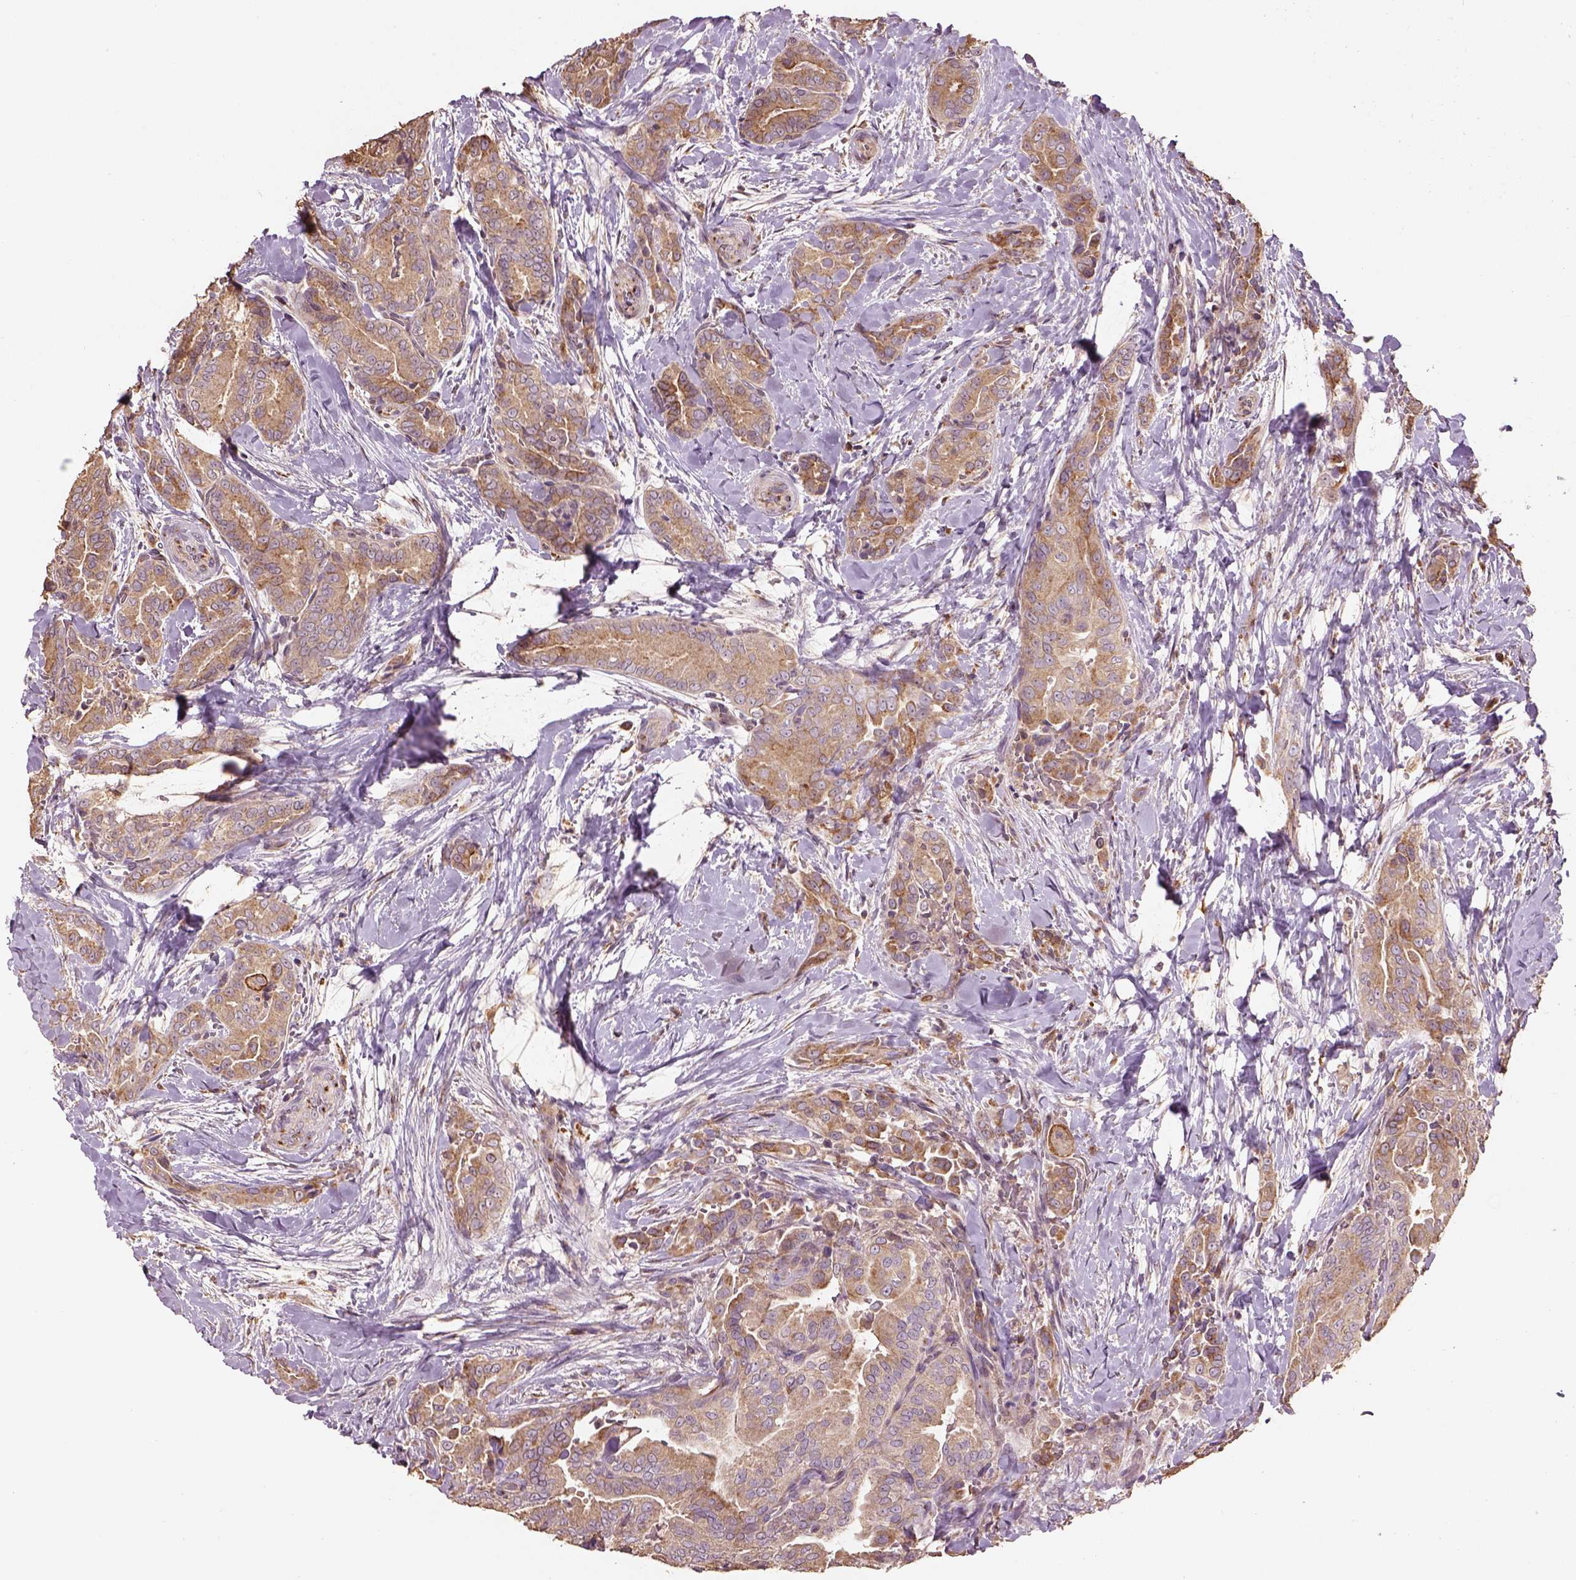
{"staining": {"intensity": "moderate", "quantity": ">75%", "location": "cytoplasmic/membranous"}, "tissue": "thyroid cancer", "cell_type": "Tumor cells", "image_type": "cancer", "snomed": [{"axis": "morphology", "description": "Papillary adenocarcinoma, NOS"}, {"axis": "topography", "description": "Thyroid gland"}], "caption": "Protein expression analysis of human thyroid papillary adenocarcinoma reveals moderate cytoplasmic/membranous staining in about >75% of tumor cells. The staining is performed using DAB brown chromogen to label protein expression. The nuclei are counter-stained blue using hematoxylin.", "gene": "AP1B1", "patient": {"sex": "male", "age": 61}}